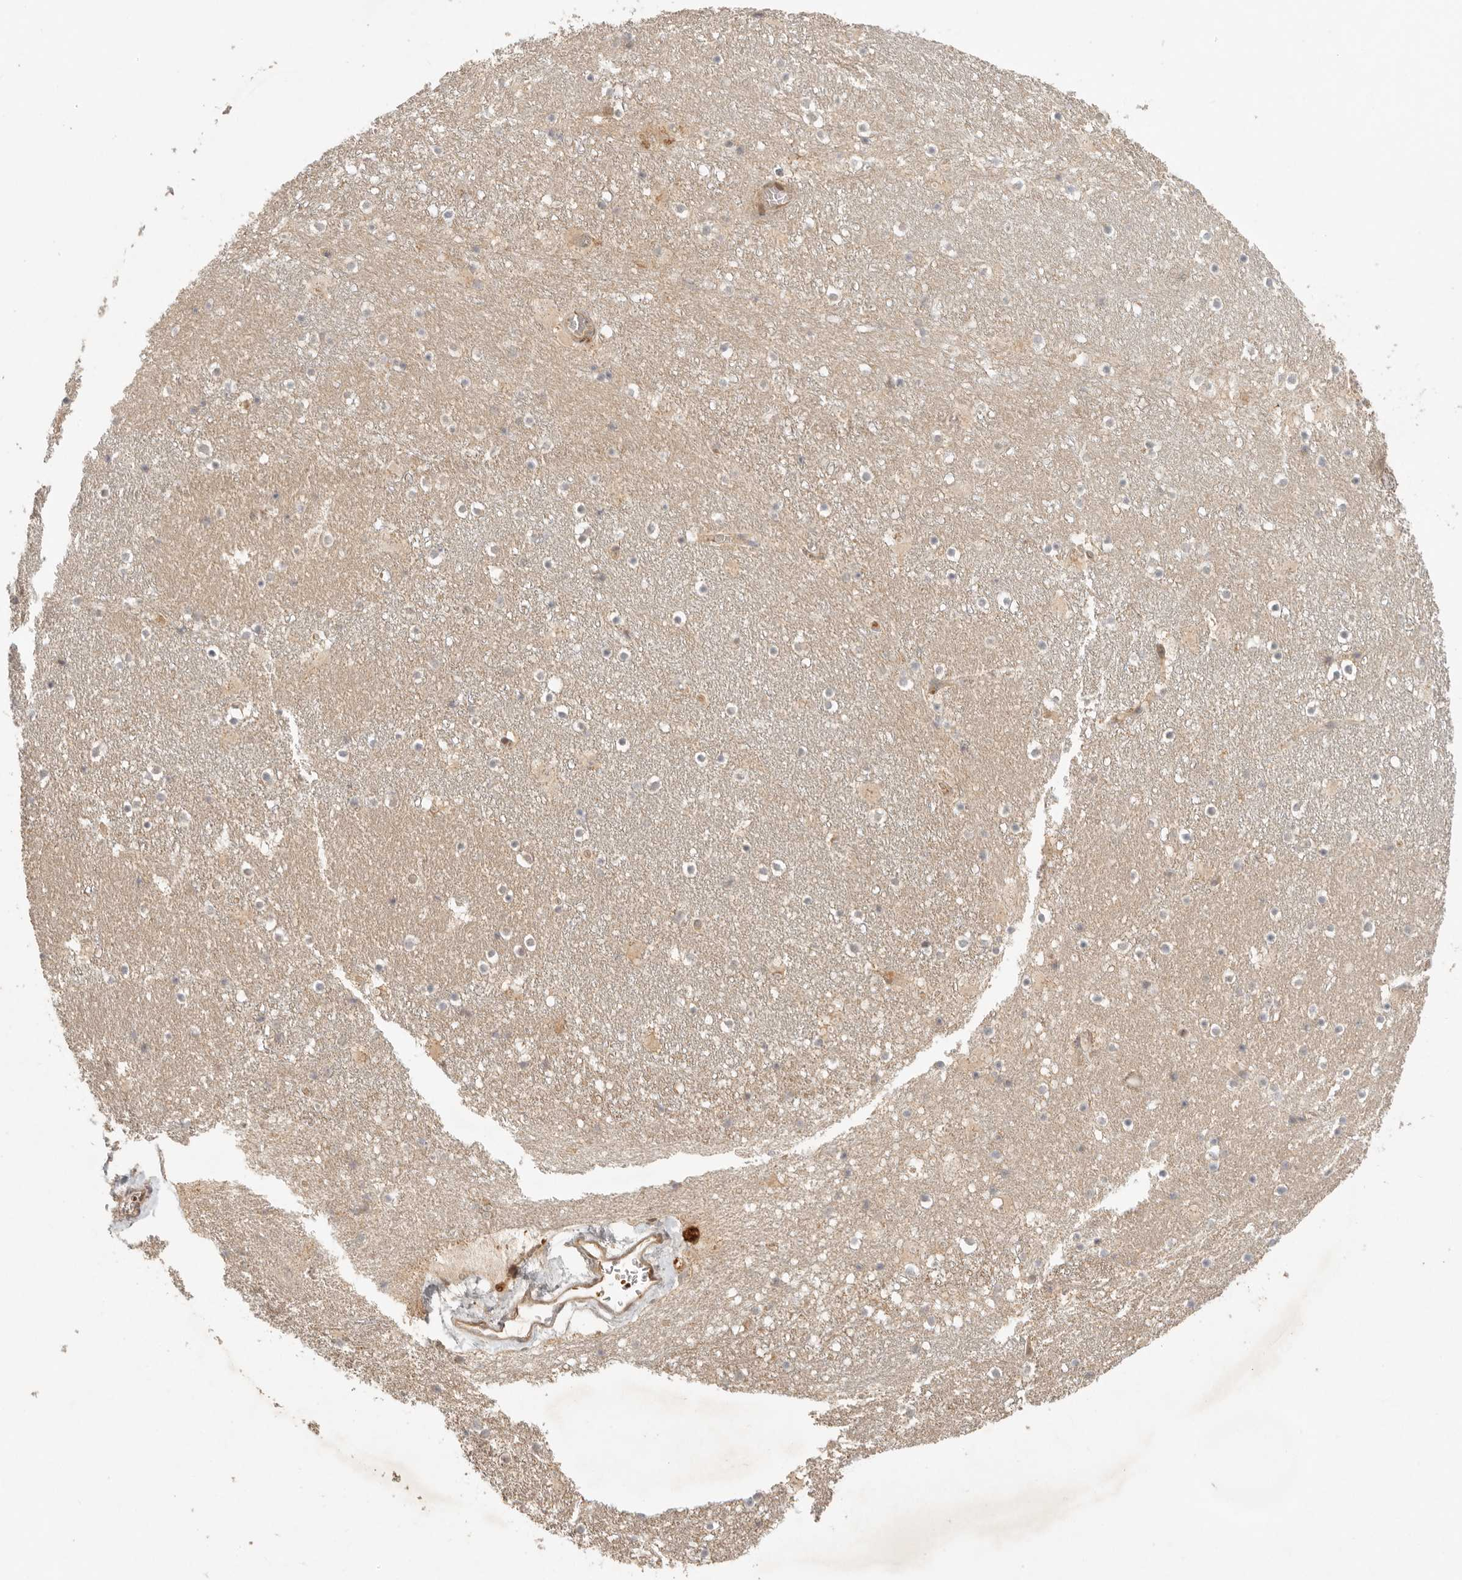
{"staining": {"intensity": "moderate", "quantity": "<25%", "location": "cytoplasmic/membranous"}, "tissue": "caudate", "cell_type": "Glial cells", "image_type": "normal", "snomed": [{"axis": "morphology", "description": "Normal tissue, NOS"}, {"axis": "topography", "description": "Lateral ventricle wall"}], "caption": "Moderate cytoplasmic/membranous staining for a protein is appreciated in about <25% of glial cells of benign caudate using immunohistochemistry (IHC).", "gene": "AHDC1", "patient": {"sex": "male", "age": 45}}